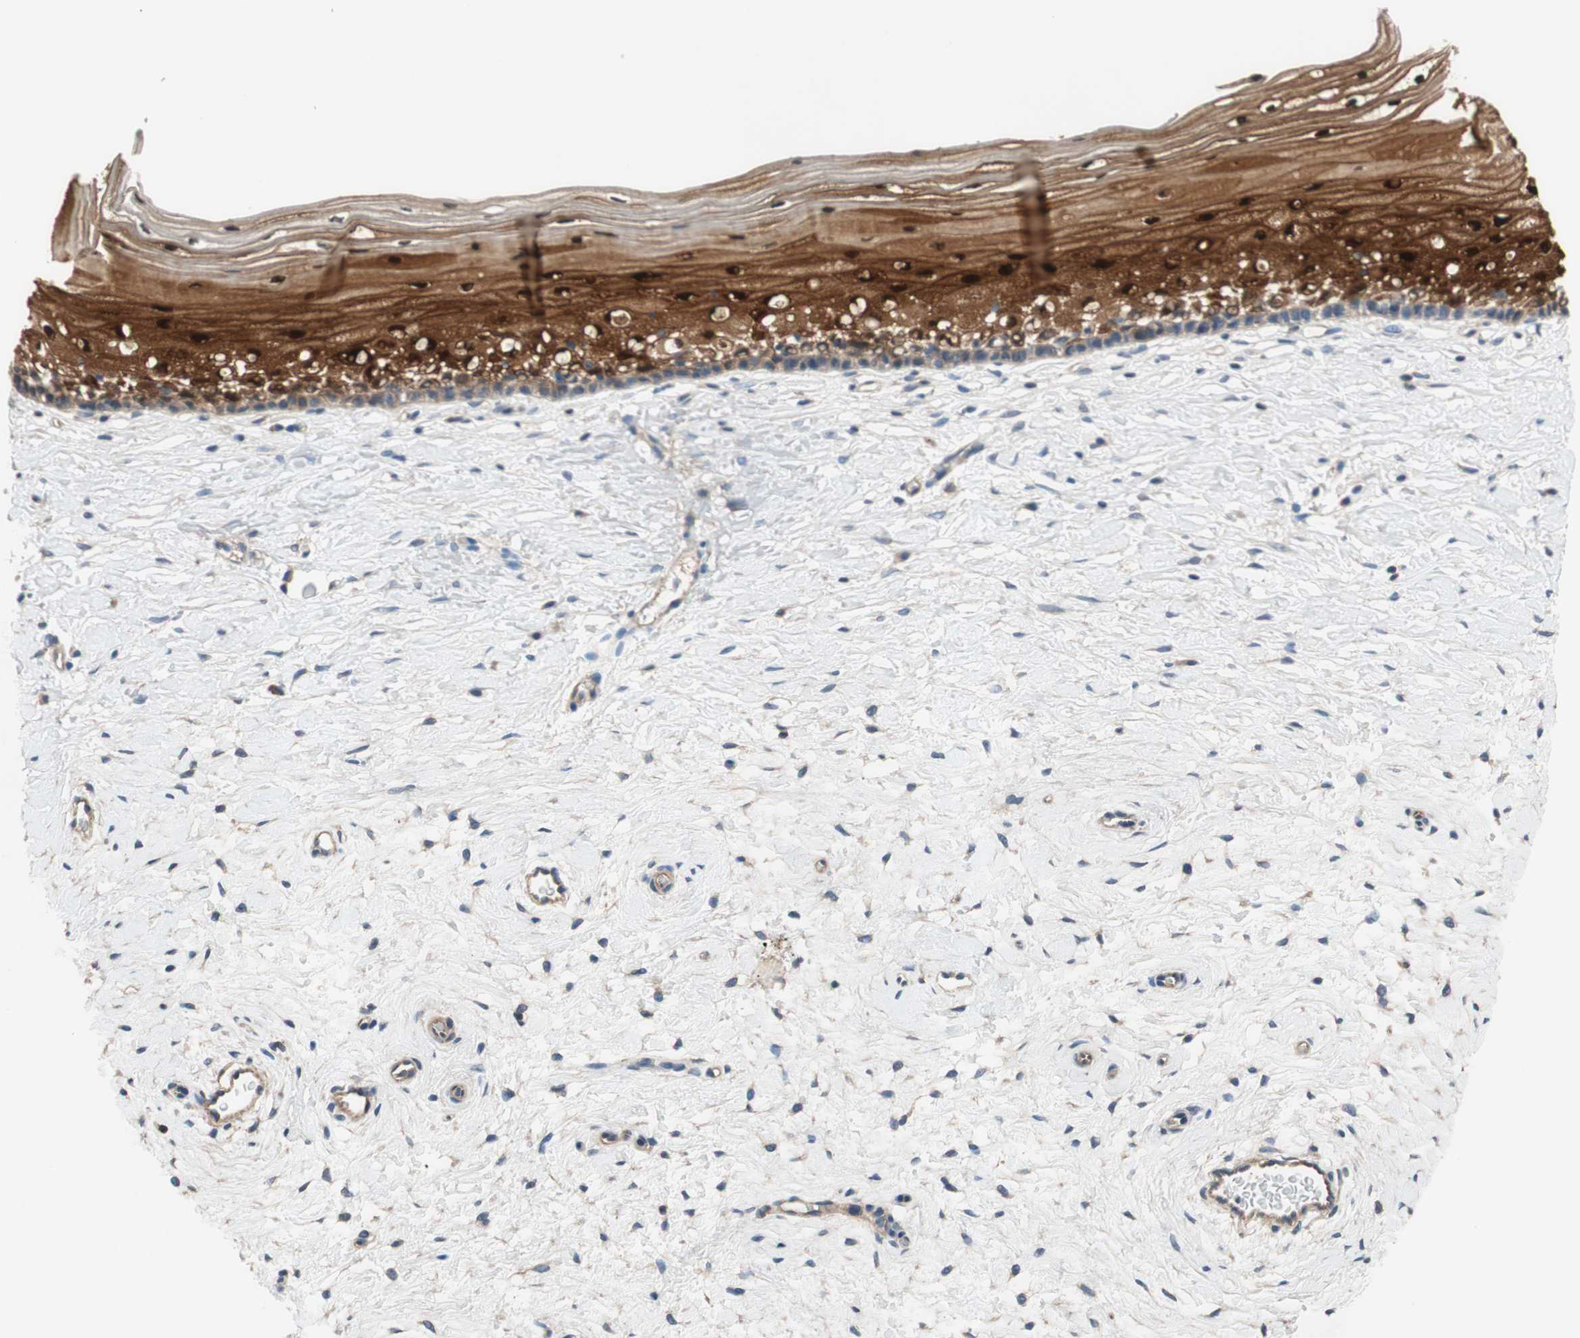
{"staining": {"intensity": "negative", "quantity": "none", "location": "none"}, "tissue": "cervix", "cell_type": "Glandular cells", "image_type": "normal", "snomed": [{"axis": "morphology", "description": "Normal tissue, NOS"}, {"axis": "topography", "description": "Cervix"}], "caption": "This is an IHC histopathology image of unremarkable human cervix. There is no expression in glandular cells.", "gene": "CALML3", "patient": {"sex": "female", "age": 39}}